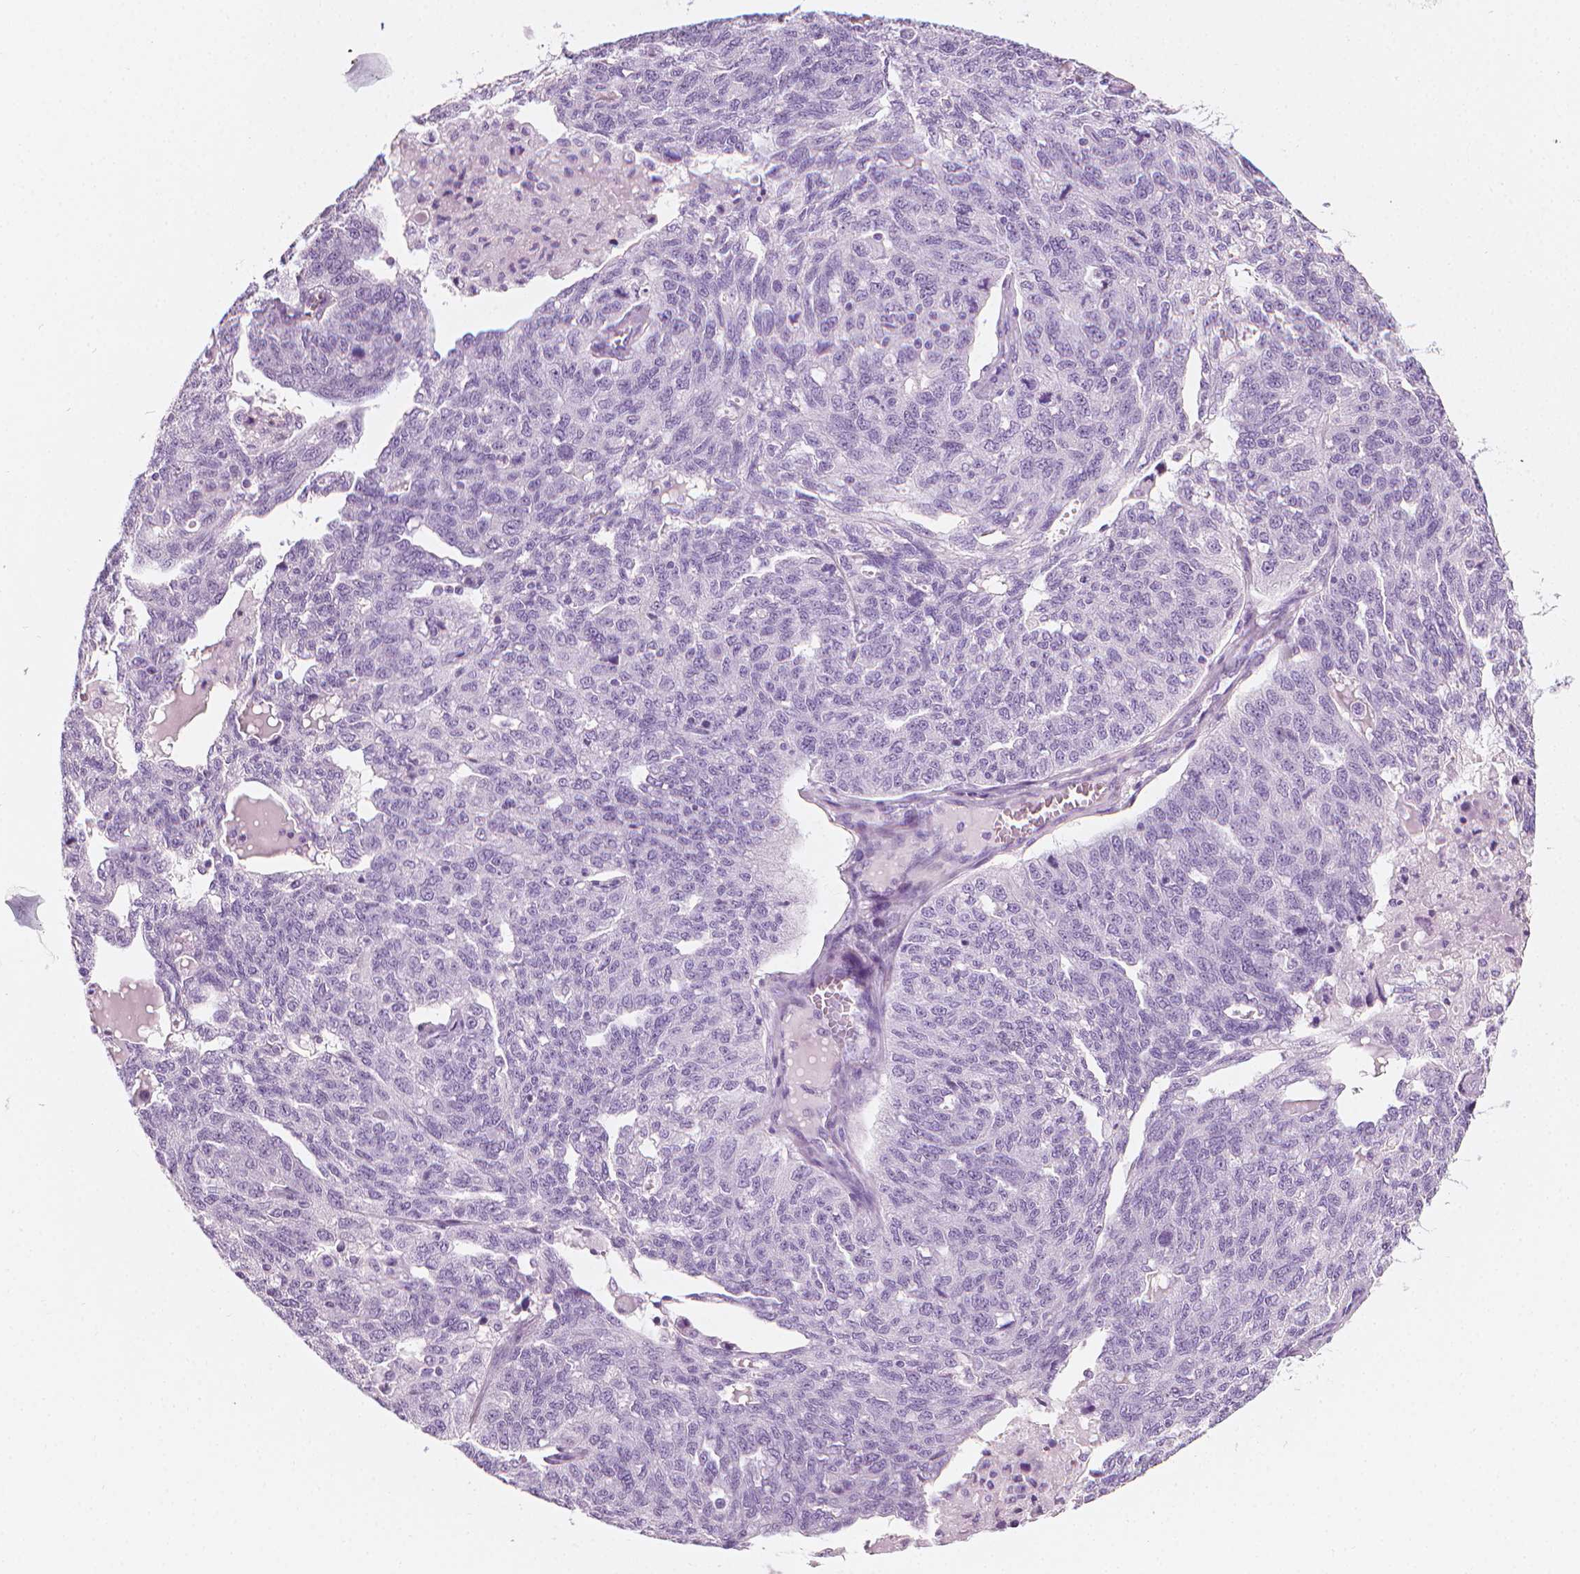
{"staining": {"intensity": "negative", "quantity": "none", "location": "none"}, "tissue": "ovarian cancer", "cell_type": "Tumor cells", "image_type": "cancer", "snomed": [{"axis": "morphology", "description": "Cystadenocarcinoma, serous, NOS"}, {"axis": "topography", "description": "Ovary"}], "caption": "Ovarian cancer (serous cystadenocarcinoma) was stained to show a protein in brown. There is no significant positivity in tumor cells. (Stains: DAB (3,3'-diaminobenzidine) immunohistochemistry (IHC) with hematoxylin counter stain, Microscopy: brightfield microscopy at high magnification).", "gene": "SCG3", "patient": {"sex": "female", "age": 71}}